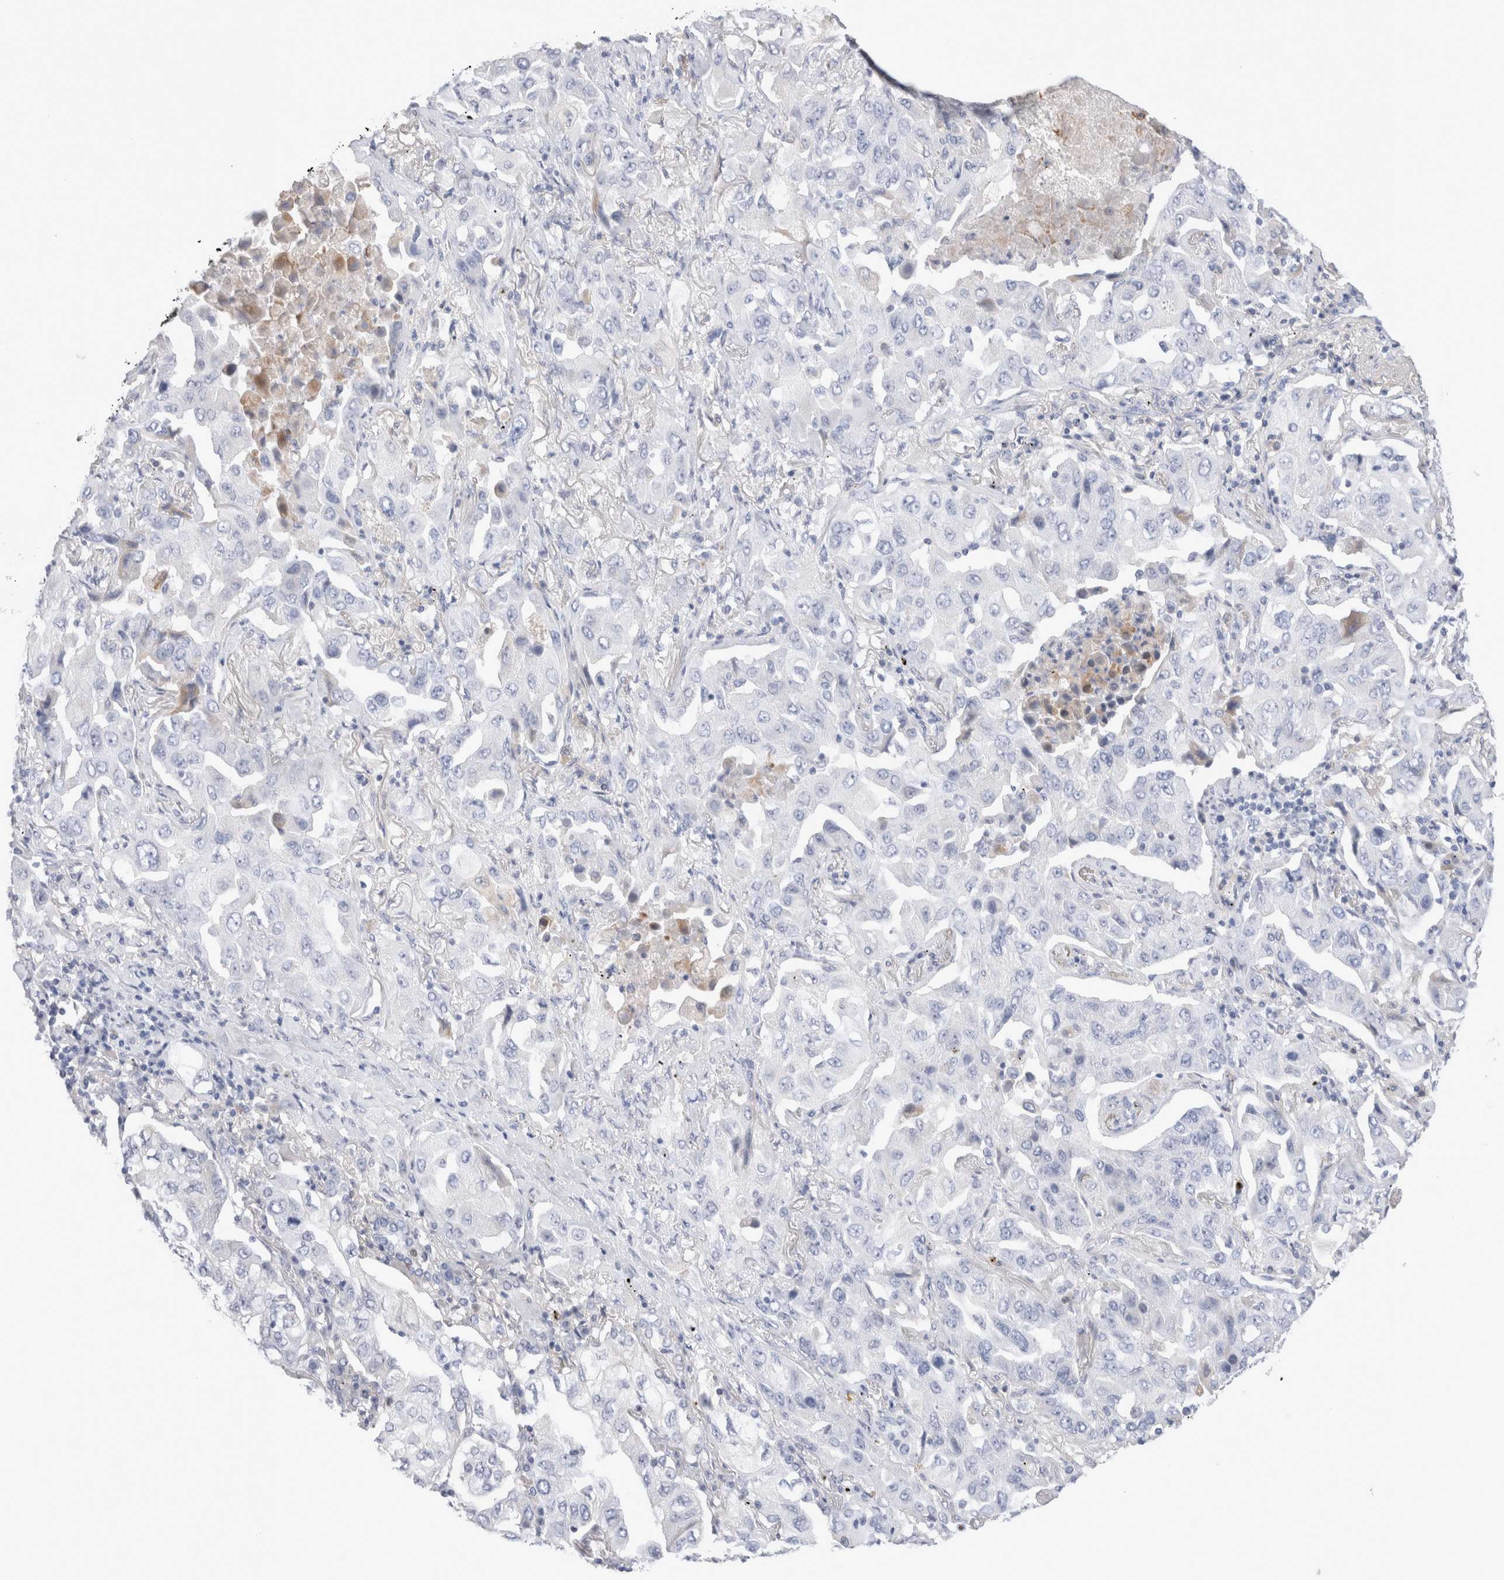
{"staining": {"intensity": "negative", "quantity": "none", "location": "none"}, "tissue": "lung cancer", "cell_type": "Tumor cells", "image_type": "cancer", "snomed": [{"axis": "morphology", "description": "Adenocarcinoma, NOS"}, {"axis": "topography", "description": "Lung"}], "caption": "Tumor cells show no significant protein positivity in lung cancer. (DAB (3,3'-diaminobenzidine) immunohistochemistry, high magnification).", "gene": "ECHDC2", "patient": {"sex": "female", "age": 65}}